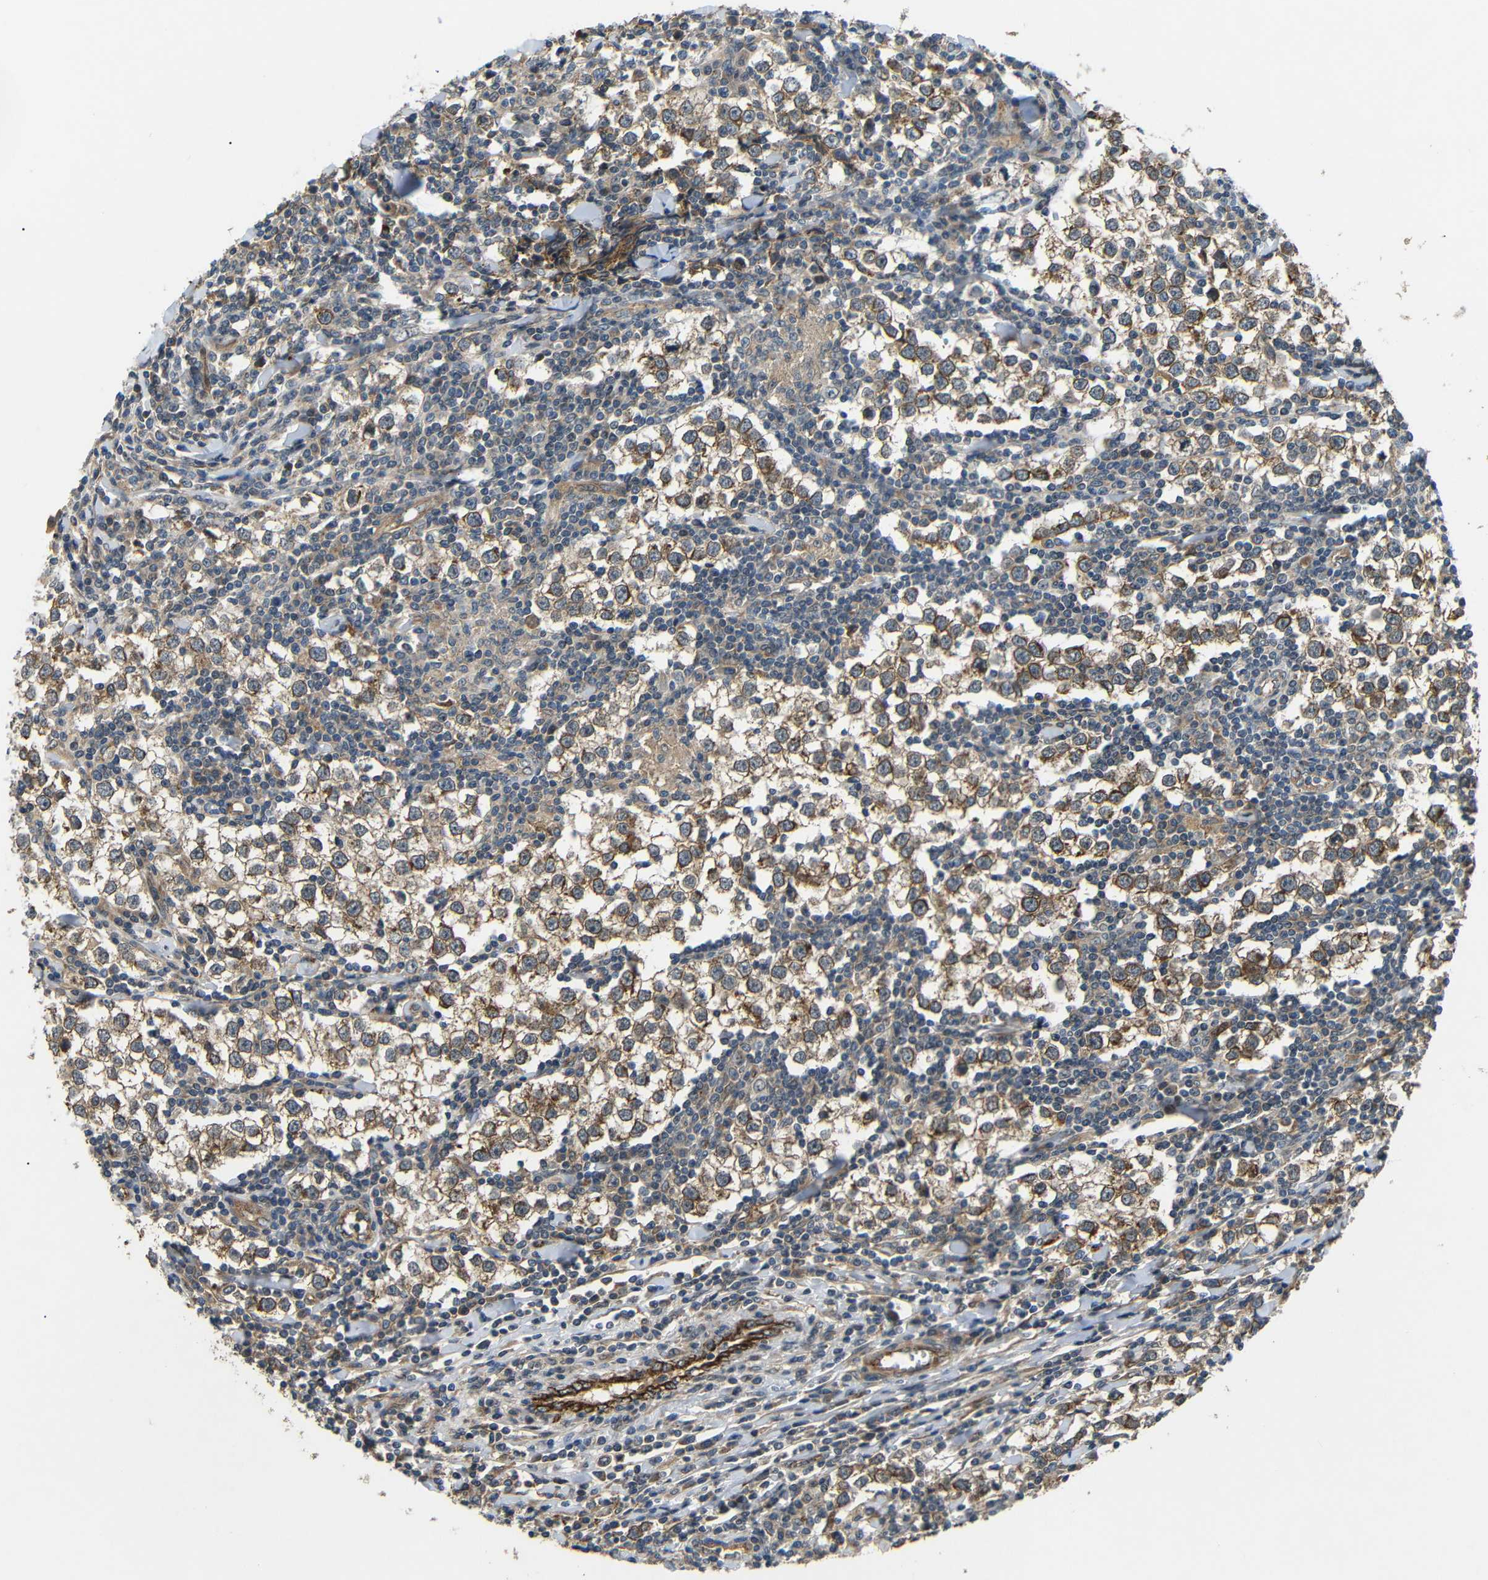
{"staining": {"intensity": "strong", "quantity": ">75%", "location": "cytoplasmic/membranous"}, "tissue": "testis cancer", "cell_type": "Tumor cells", "image_type": "cancer", "snomed": [{"axis": "morphology", "description": "Seminoma, NOS"}, {"axis": "morphology", "description": "Carcinoma, Embryonal, NOS"}, {"axis": "topography", "description": "Testis"}], "caption": "High-magnification brightfield microscopy of testis seminoma stained with DAB (3,3'-diaminobenzidine) (brown) and counterstained with hematoxylin (blue). tumor cells exhibit strong cytoplasmic/membranous positivity is seen in approximately>75% of cells. (DAB (3,3'-diaminobenzidine) = brown stain, brightfield microscopy at high magnification).", "gene": "ATP7A", "patient": {"sex": "male", "age": 36}}